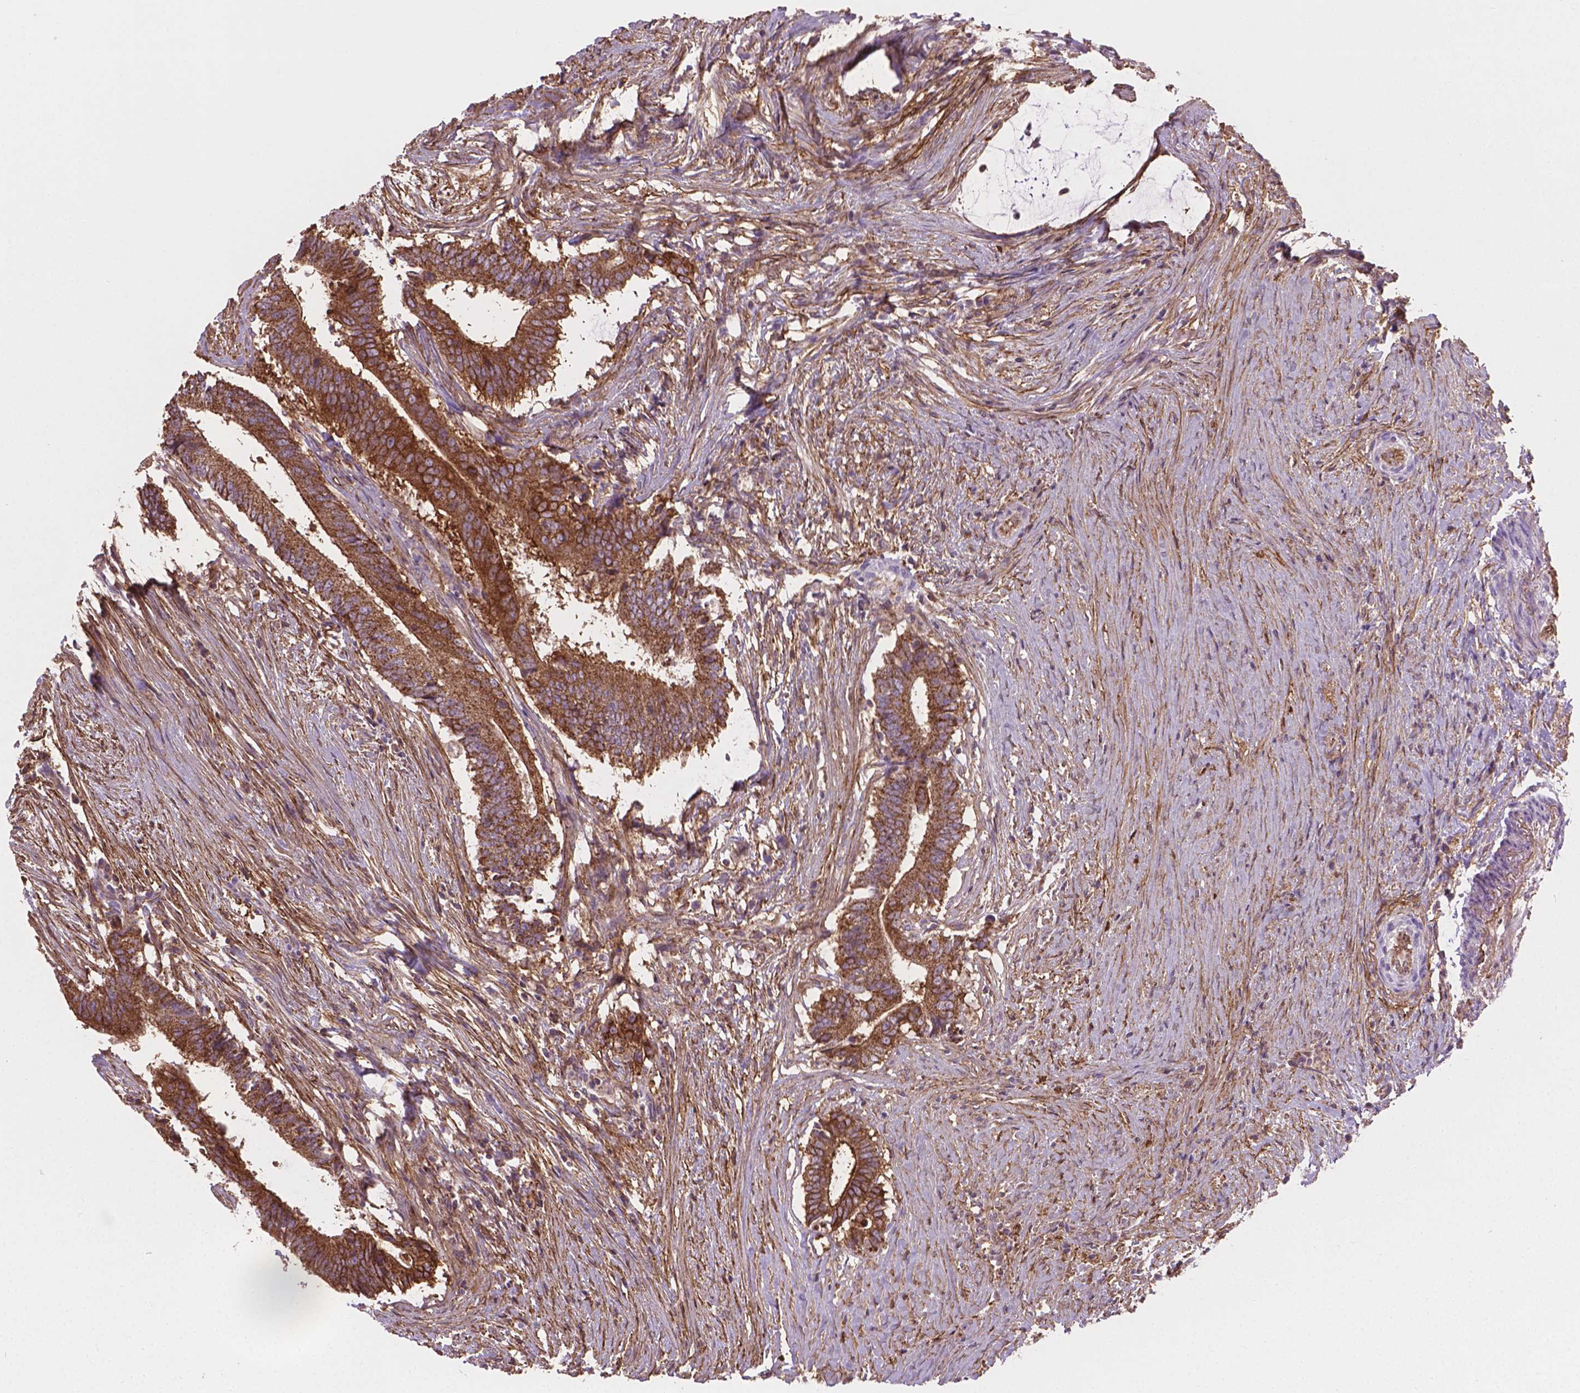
{"staining": {"intensity": "strong", "quantity": ">75%", "location": "cytoplasmic/membranous"}, "tissue": "colorectal cancer", "cell_type": "Tumor cells", "image_type": "cancer", "snomed": [{"axis": "morphology", "description": "Adenocarcinoma, NOS"}, {"axis": "topography", "description": "Colon"}], "caption": "Colorectal cancer stained with a protein marker displays strong staining in tumor cells.", "gene": "TCAF1", "patient": {"sex": "female", "age": 43}}